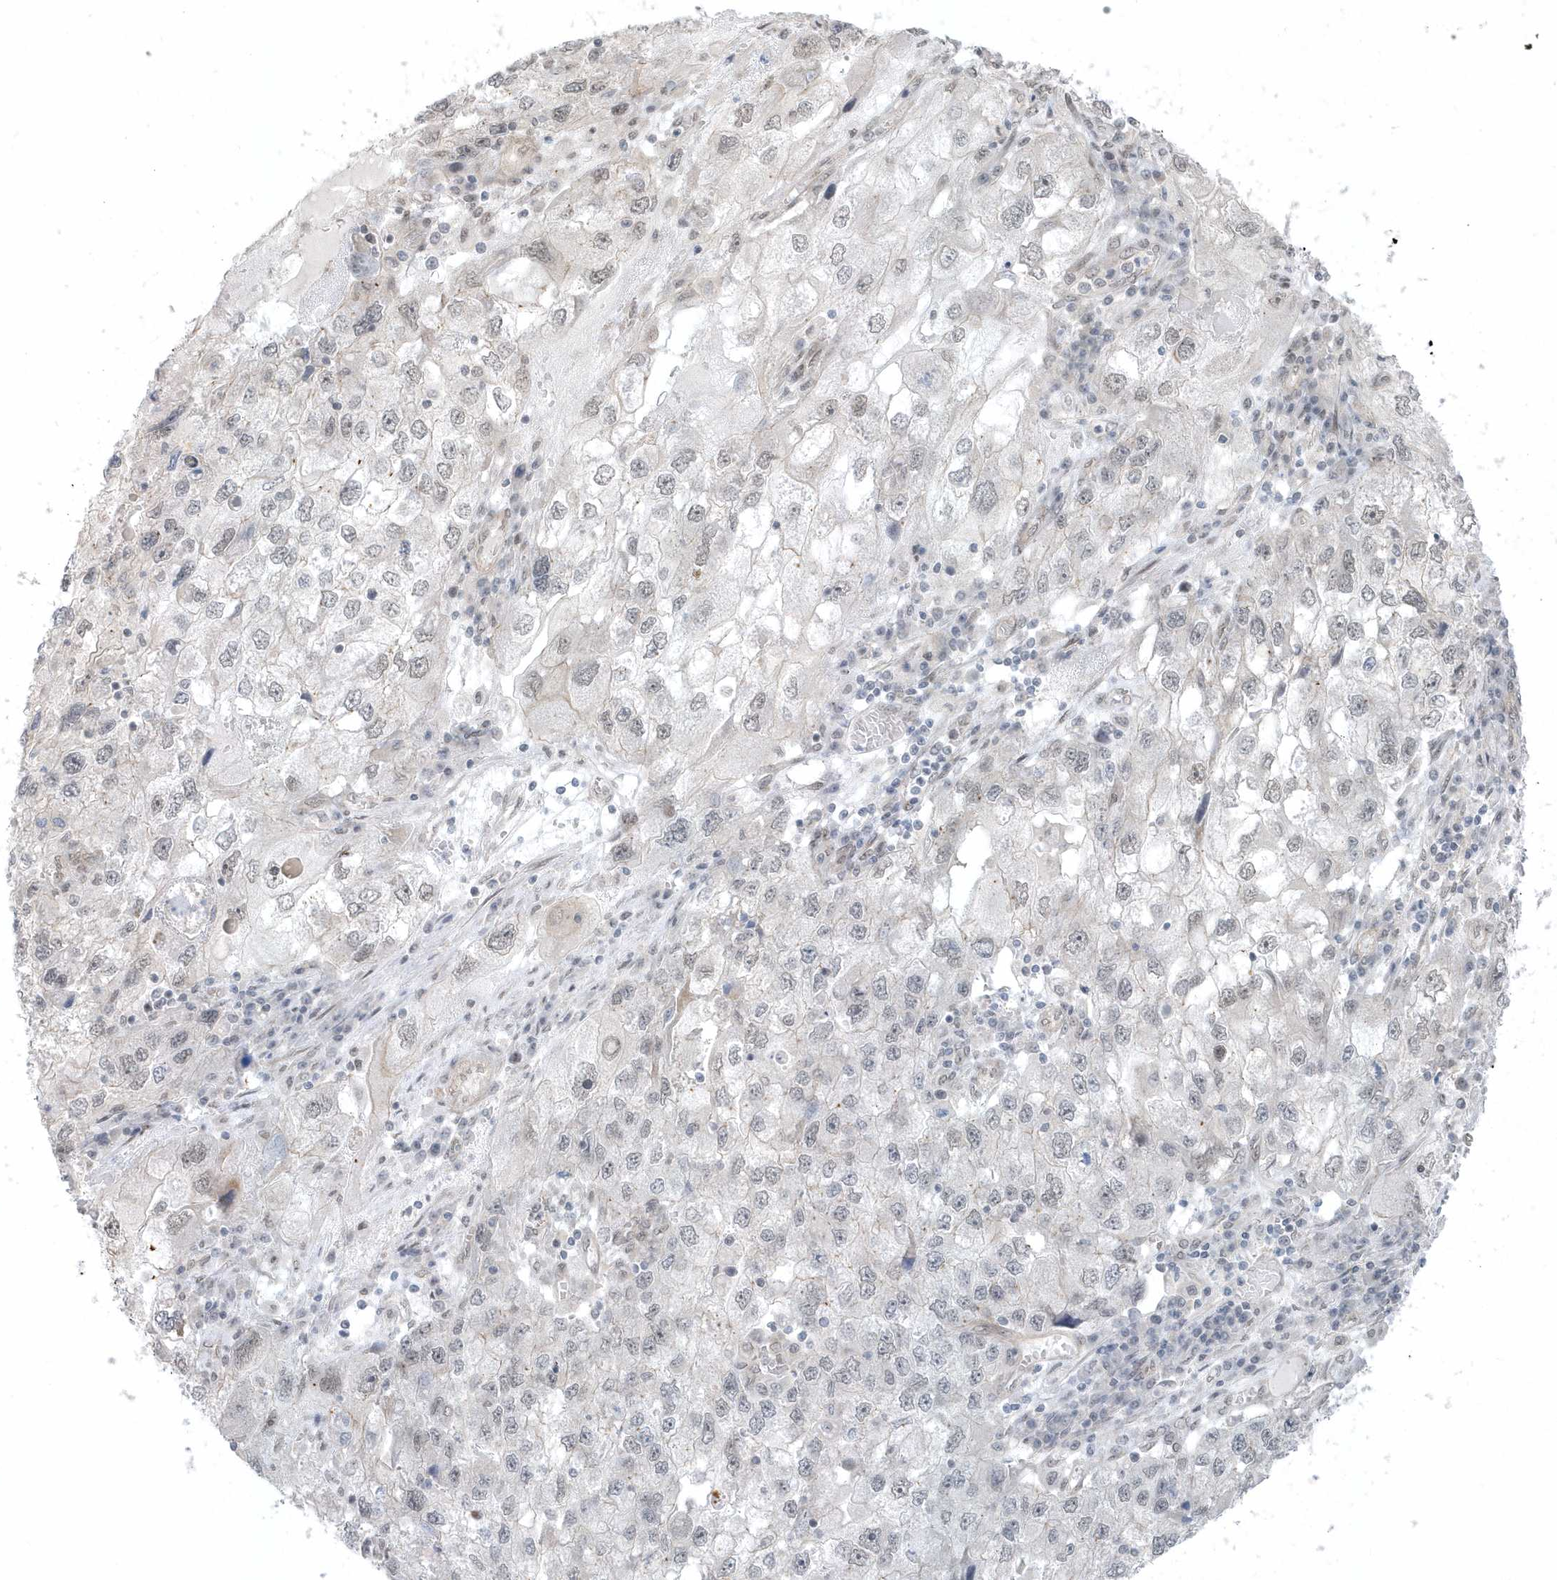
{"staining": {"intensity": "negative", "quantity": "none", "location": "none"}, "tissue": "endometrial cancer", "cell_type": "Tumor cells", "image_type": "cancer", "snomed": [{"axis": "morphology", "description": "Adenocarcinoma, NOS"}, {"axis": "topography", "description": "Endometrium"}], "caption": "Protein analysis of endometrial cancer displays no significant expression in tumor cells.", "gene": "USP53", "patient": {"sex": "female", "age": 49}}